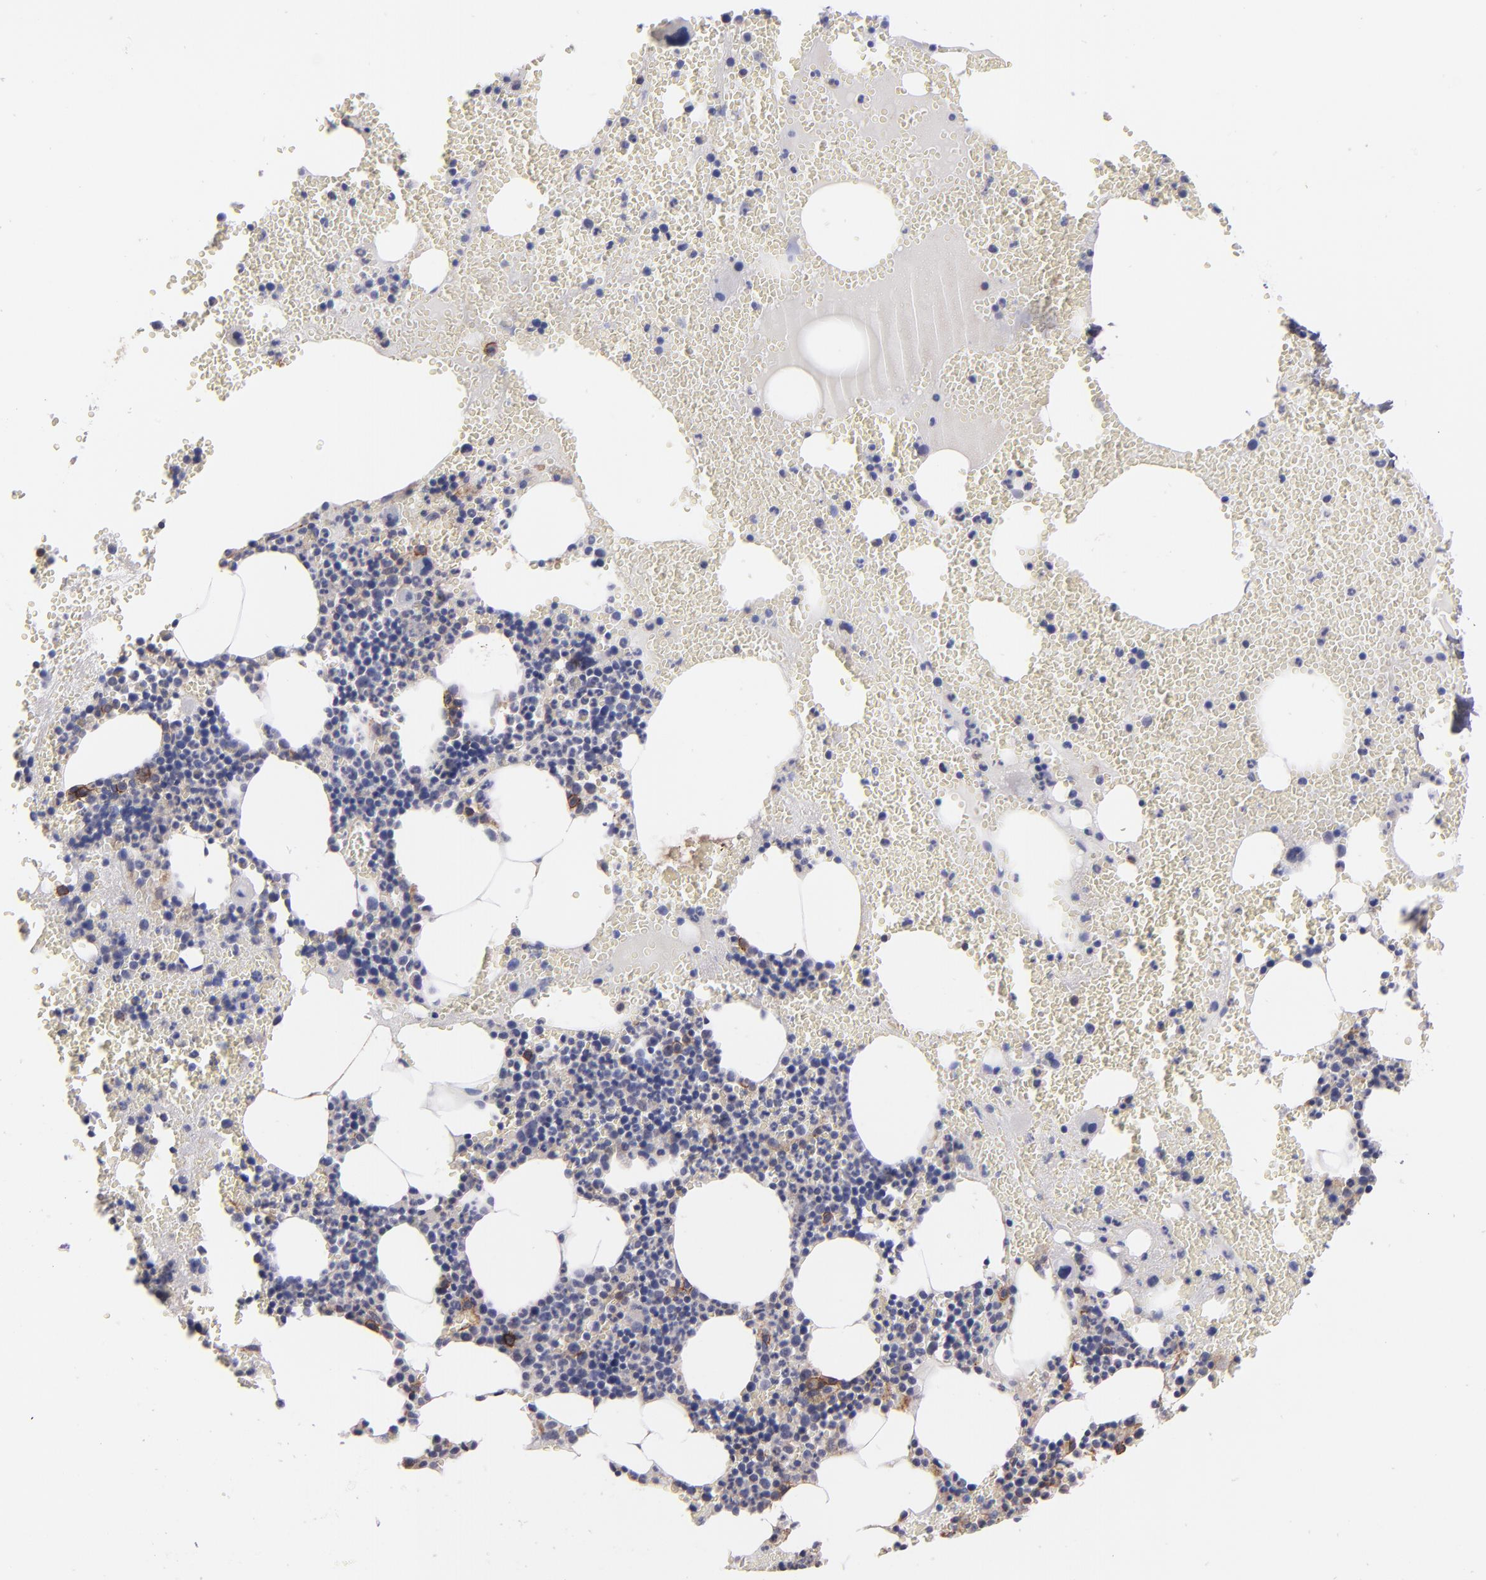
{"staining": {"intensity": "negative", "quantity": "none", "location": "none"}, "tissue": "bone marrow", "cell_type": "Hematopoietic cells", "image_type": "normal", "snomed": [{"axis": "morphology", "description": "Normal tissue, NOS"}, {"axis": "topography", "description": "Bone marrow"}], "caption": "Bone marrow stained for a protein using immunohistochemistry demonstrates no positivity hematopoietic cells.", "gene": "ICAM1", "patient": {"sex": "male", "age": 82}}